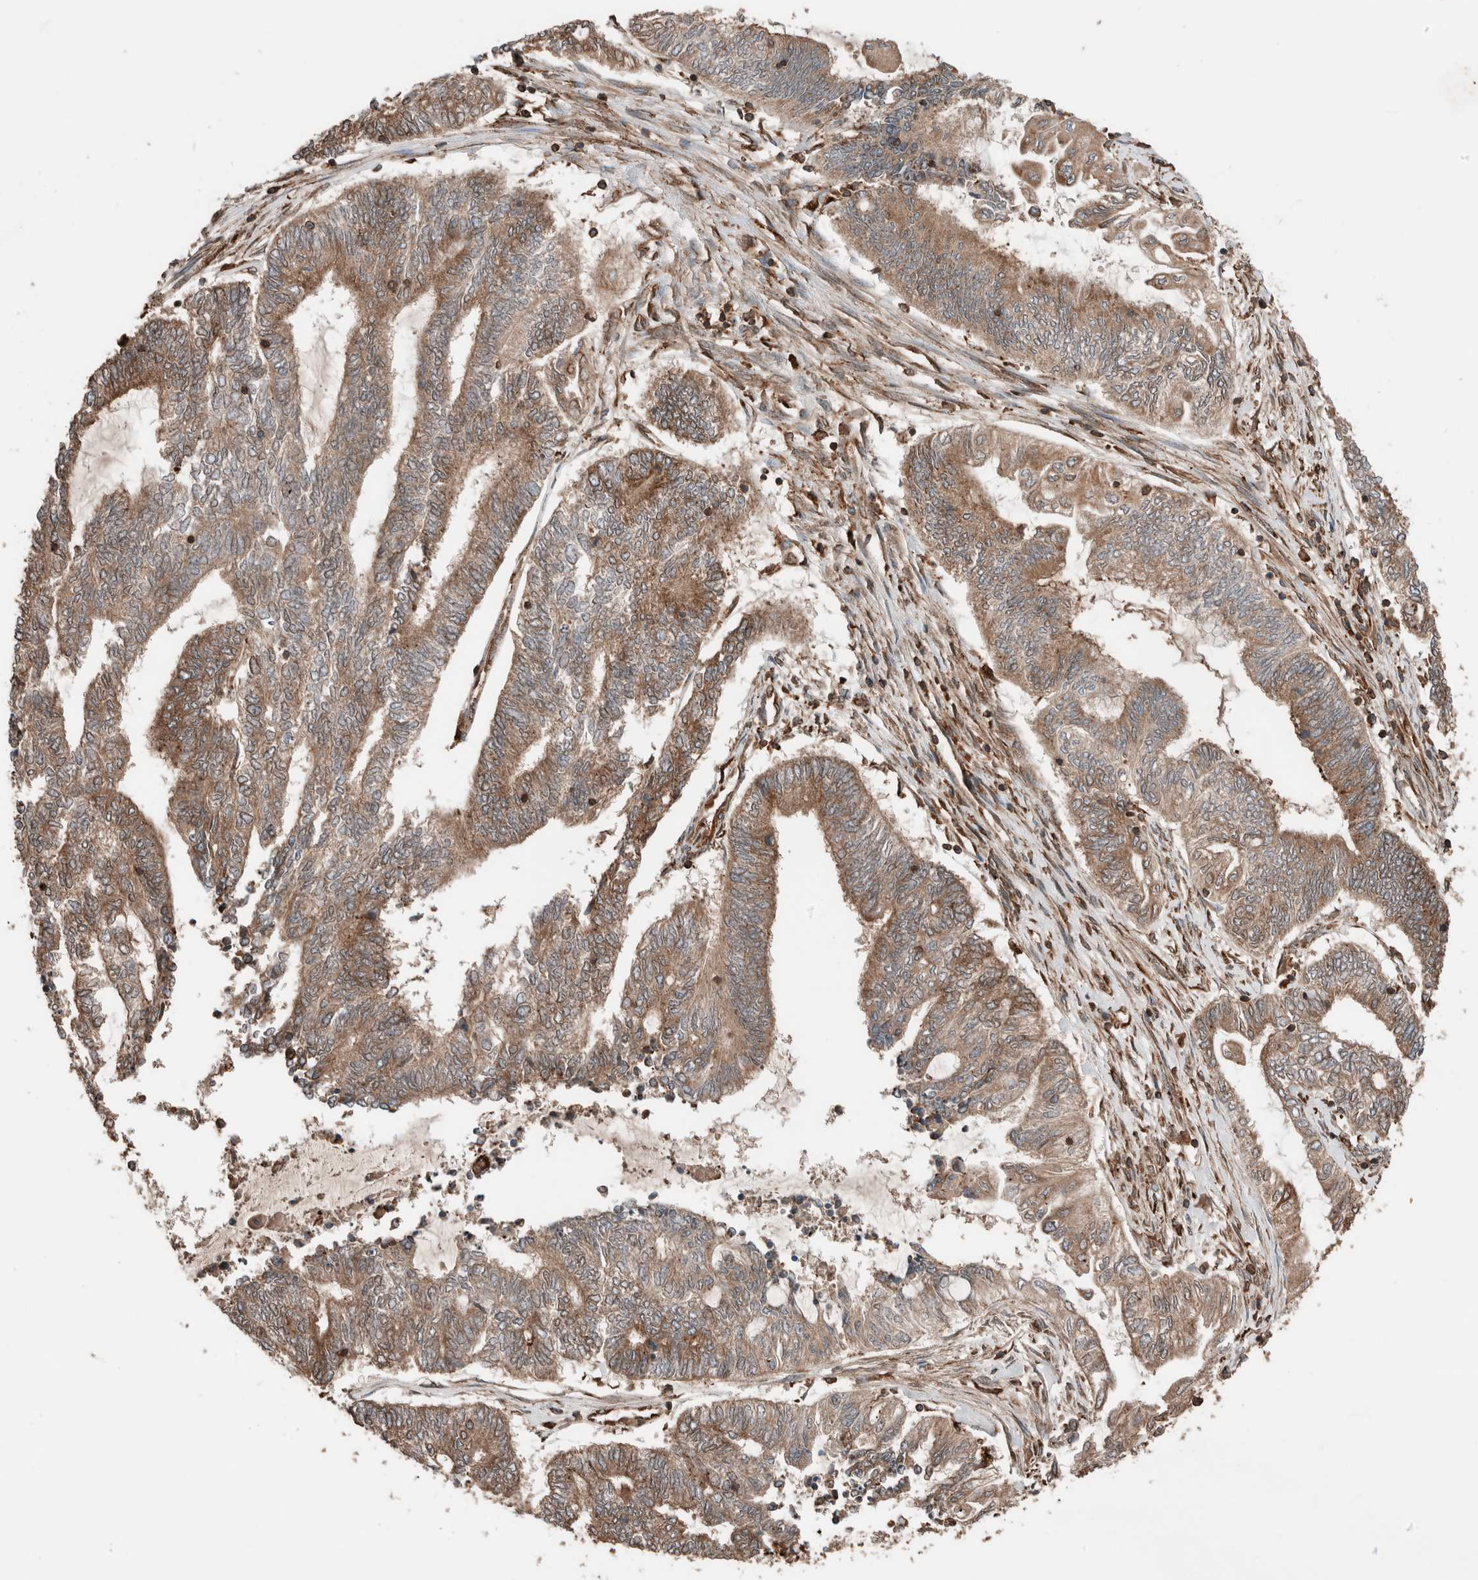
{"staining": {"intensity": "moderate", "quantity": ">75%", "location": "cytoplasmic/membranous"}, "tissue": "endometrial cancer", "cell_type": "Tumor cells", "image_type": "cancer", "snomed": [{"axis": "morphology", "description": "Adenocarcinoma, NOS"}, {"axis": "topography", "description": "Uterus"}, {"axis": "topography", "description": "Endometrium"}], "caption": "The photomicrograph exhibits a brown stain indicating the presence of a protein in the cytoplasmic/membranous of tumor cells in endometrial cancer (adenocarcinoma). (brown staining indicates protein expression, while blue staining denotes nuclei).", "gene": "ERAP2", "patient": {"sex": "female", "age": 70}}